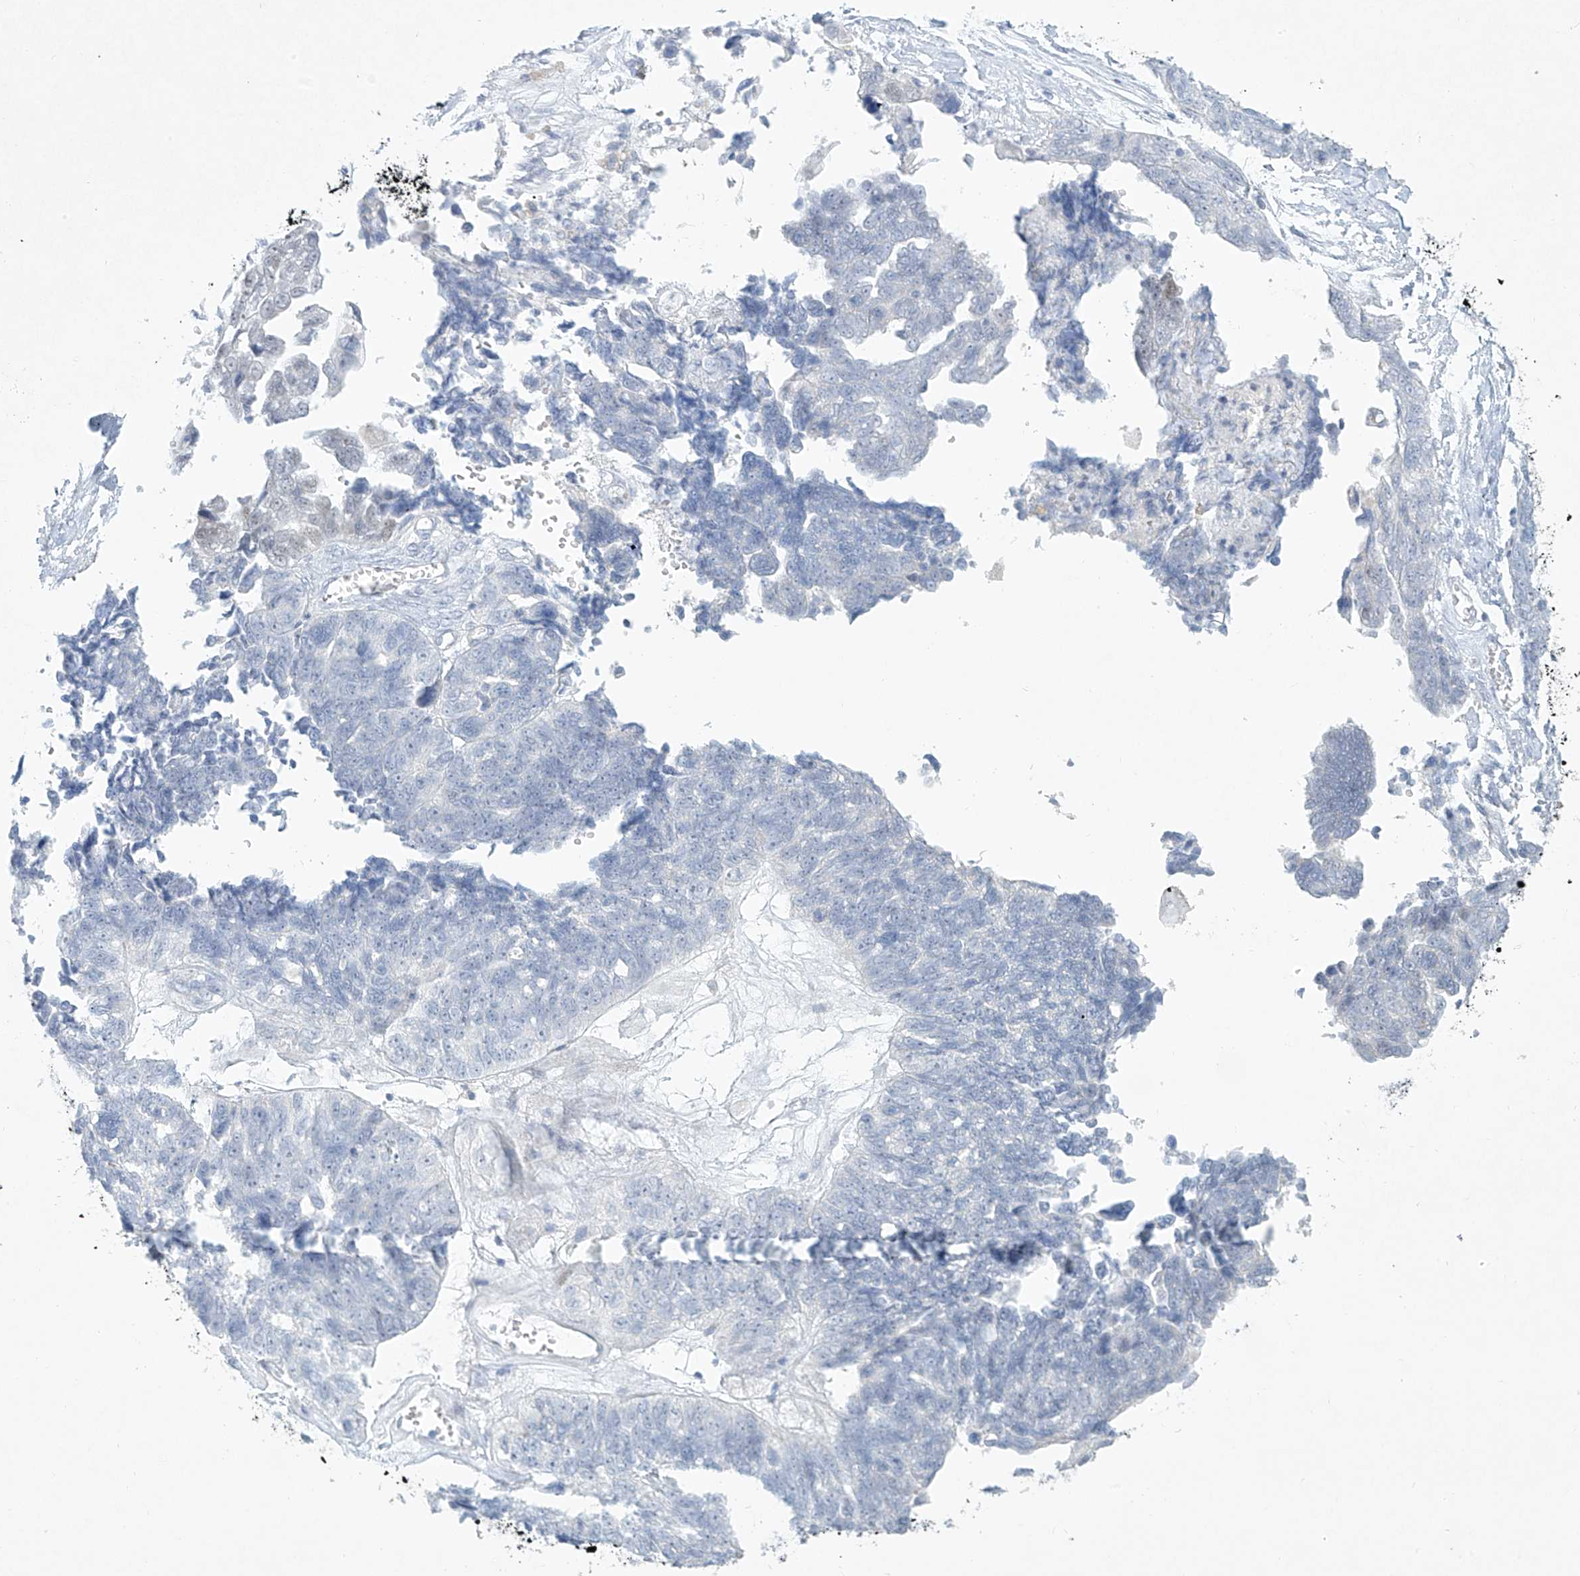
{"staining": {"intensity": "negative", "quantity": "none", "location": "none"}, "tissue": "ovarian cancer", "cell_type": "Tumor cells", "image_type": "cancer", "snomed": [{"axis": "morphology", "description": "Cystadenocarcinoma, serous, NOS"}, {"axis": "topography", "description": "Ovary"}], "caption": "Ovarian cancer (serous cystadenocarcinoma) was stained to show a protein in brown. There is no significant staining in tumor cells.", "gene": "PAX6", "patient": {"sex": "female", "age": 79}}